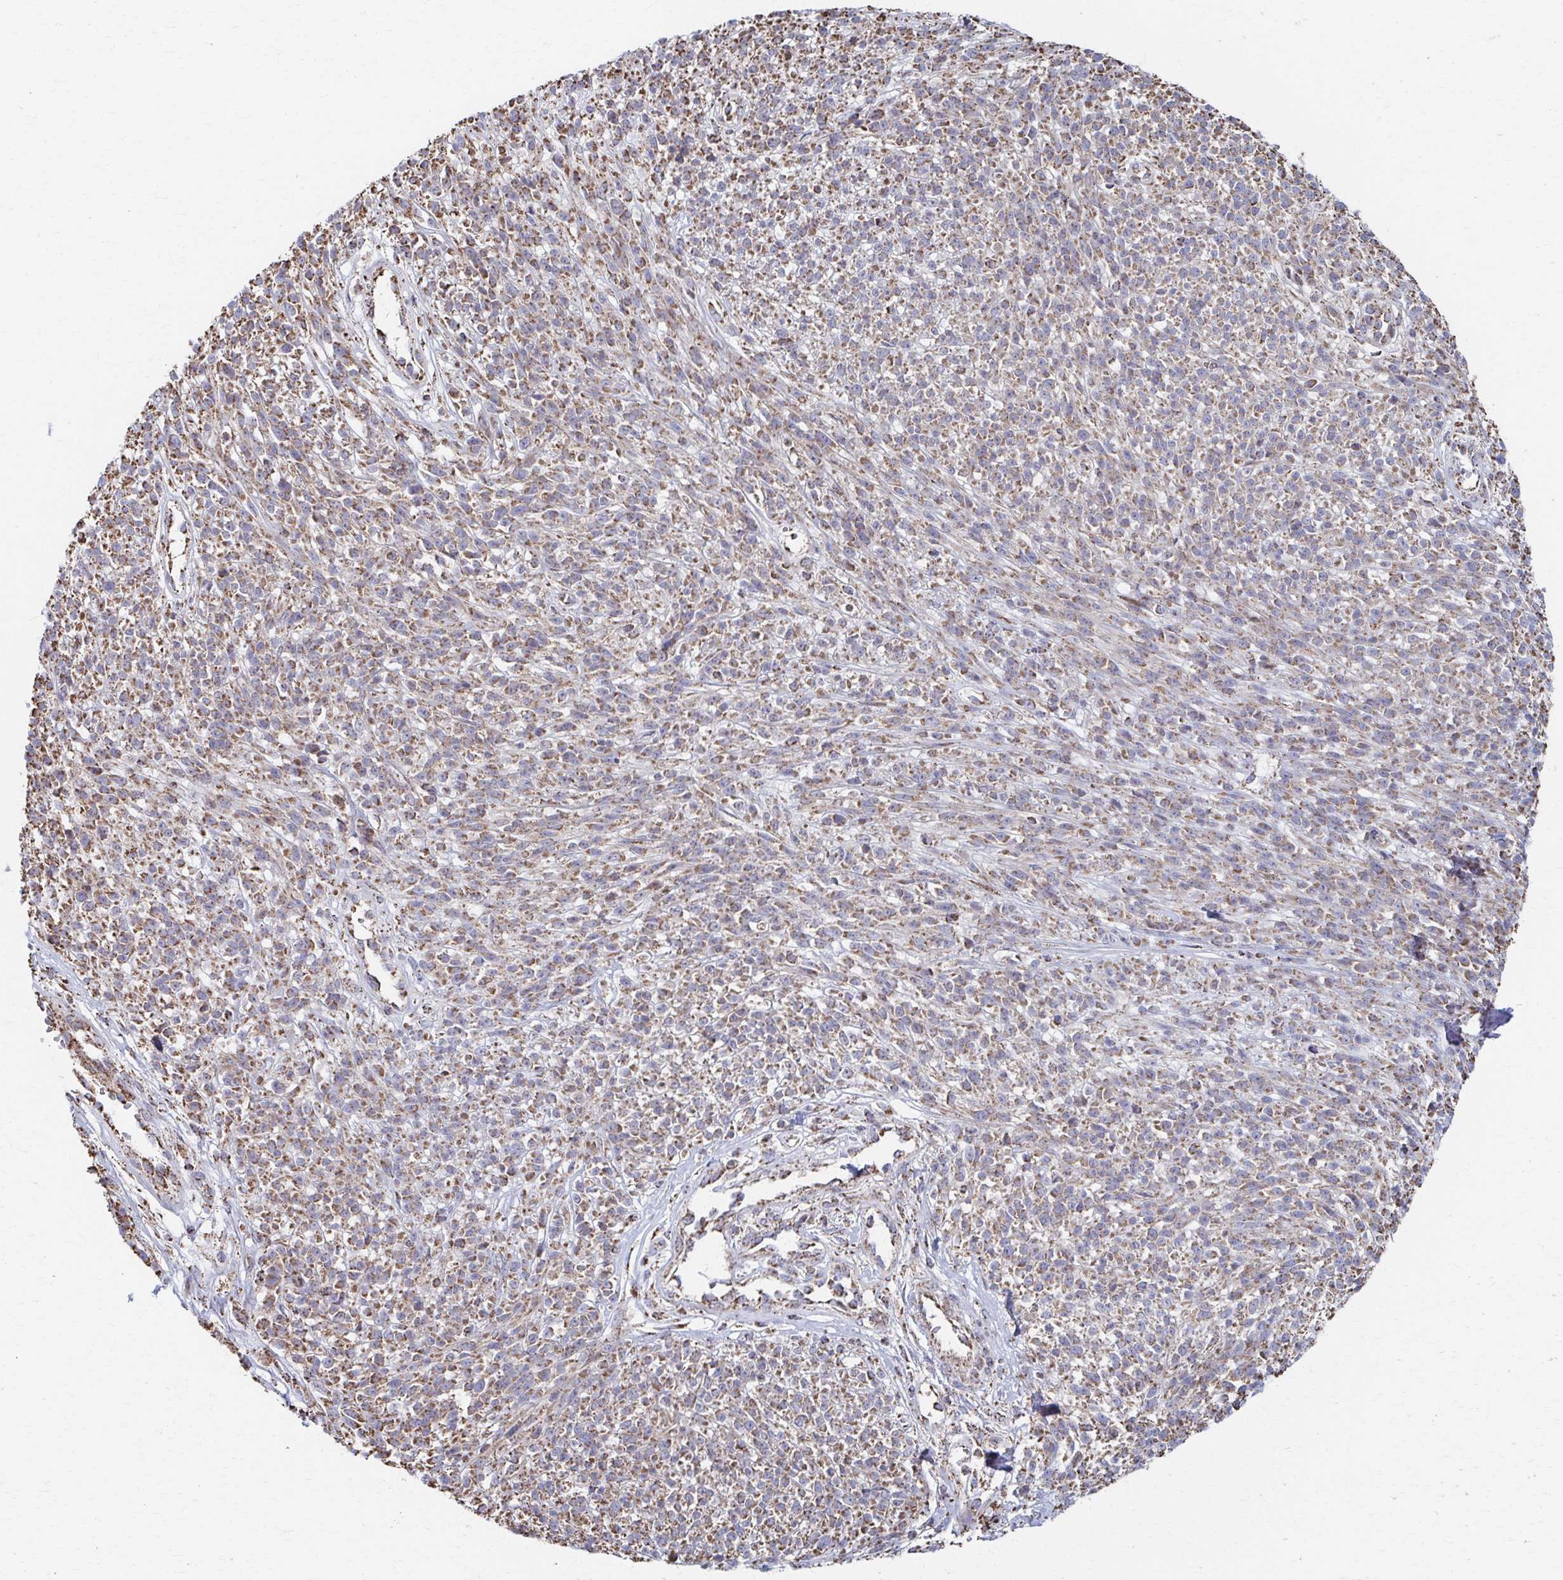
{"staining": {"intensity": "moderate", "quantity": ">75%", "location": "cytoplasmic/membranous"}, "tissue": "melanoma", "cell_type": "Tumor cells", "image_type": "cancer", "snomed": [{"axis": "morphology", "description": "Malignant melanoma, NOS"}, {"axis": "topography", "description": "Skin"}, {"axis": "topography", "description": "Skin of trunk"}], "caption": "Tumor cells exhibit medium levels of moderate cytoplasmic/membranous staining in about >75% of cells in melanoma.", "gene": "SAT1", "patient": {"sex": "male", "age": 74}}